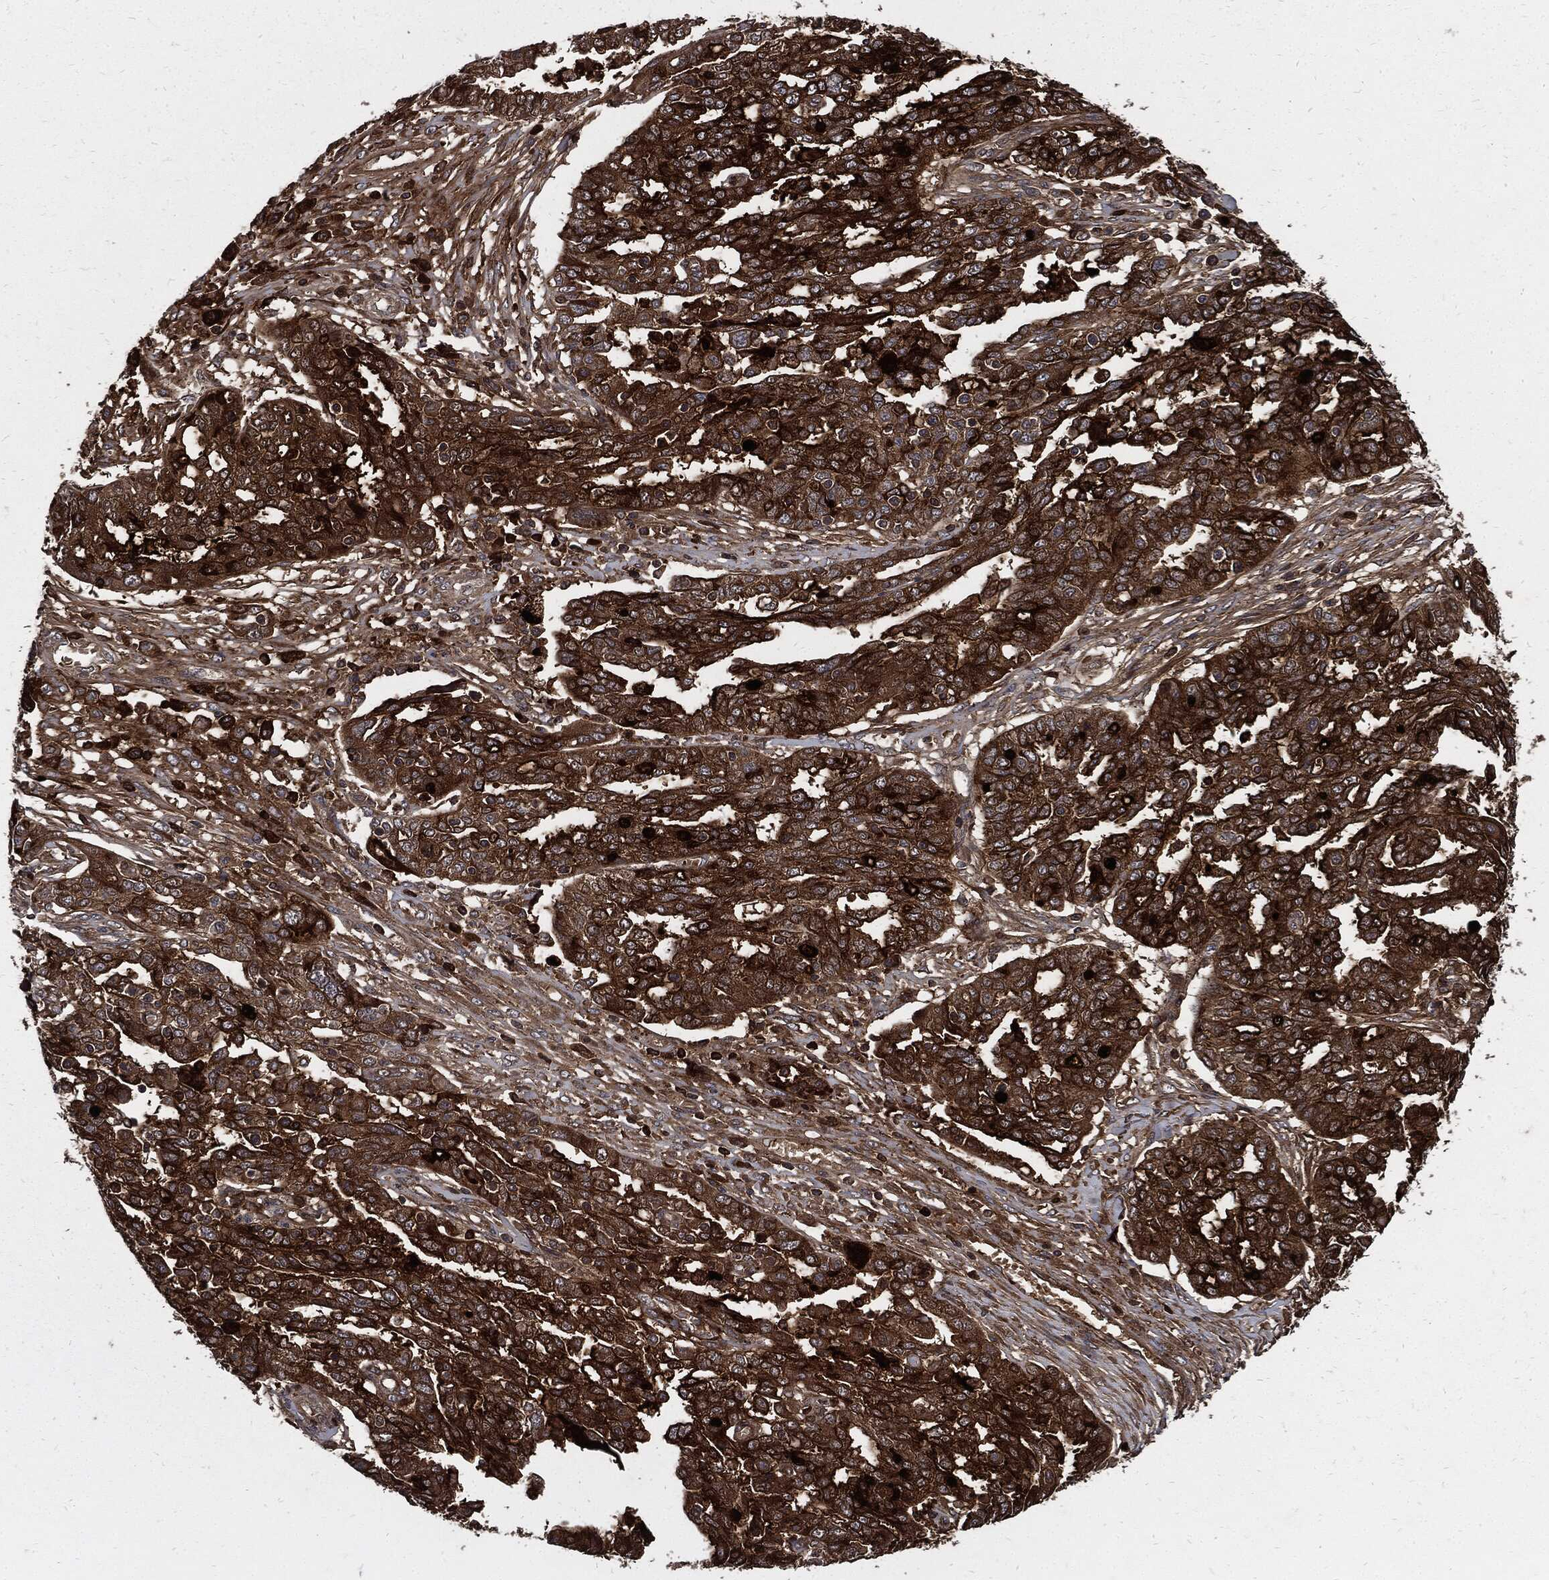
{"staining": {"intensity": "strong", "quantity": ">75%", "location": "cytoplasmic/membranous"}, "tissue": "ovarian cancer", "cell_type": "Tumor cells", "image_type": "cancer", "snomed": [{"axis": "morphology", "description": "Cystadenocarcinoma, serous, NOS"}, {"axis": "topography", "description": "Ovary"}], "caption": "Protein expression analysis of serous cystadenocarcinoma (ovarian) displays strong cytoplasmic/membranous positivity in approximately >75% of tumor cells.", "gene": "CLU", "patient": {"sex": "female", "age": 67}}